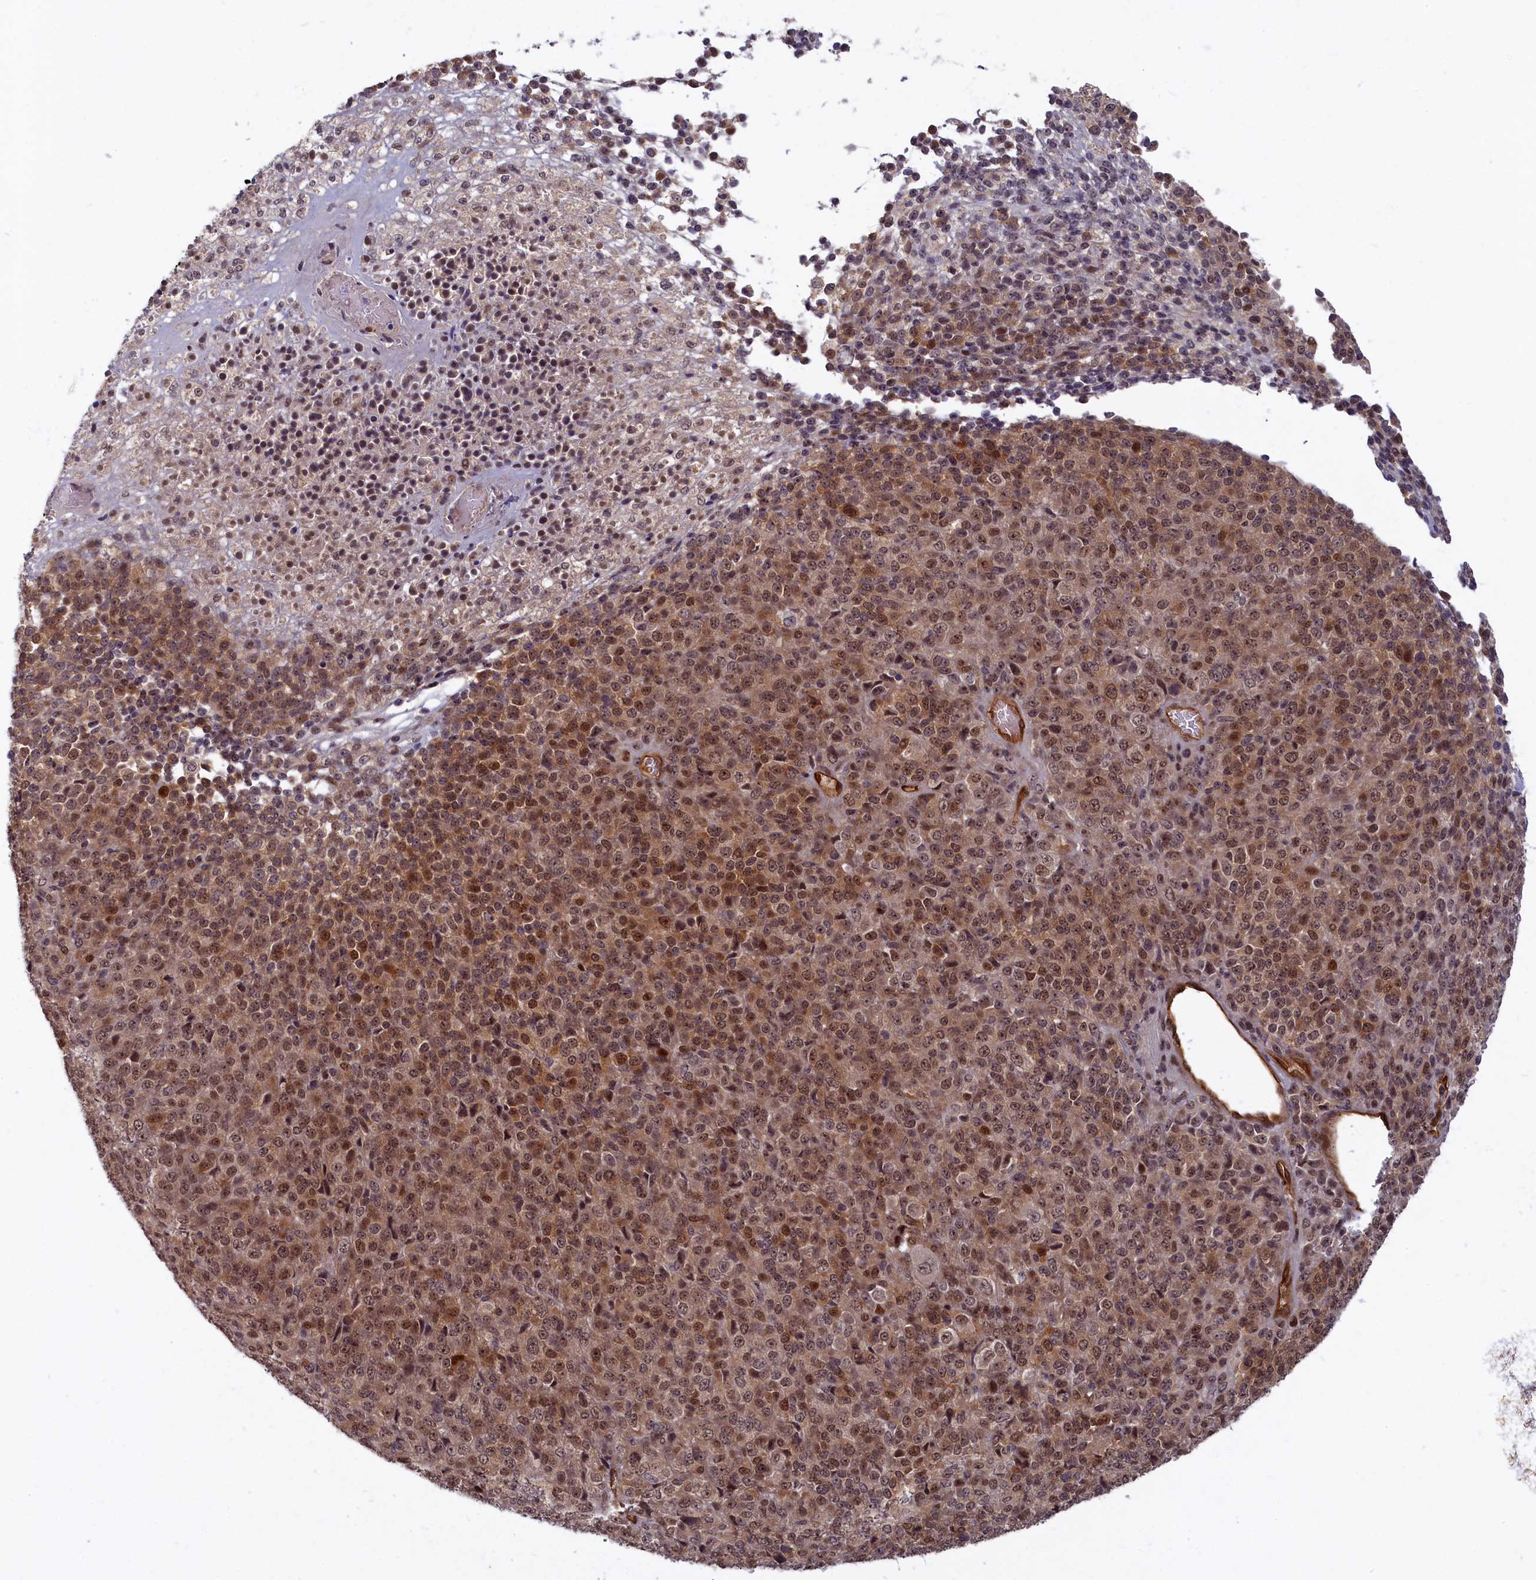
{"staining": {"intensity": "moderate", "quantity": ">75%", "location": "cytoplasmic/membranous,nuclear"}, "tissue": "melanoma", "cell_type": "Tumor cells", "image_type": "cancer", "snomed": [{"axis": "morphology", "description": "Malignant melanoma, Metastatic site"}, {"axis": "topography", "description": "Brain"}], "caption": "IHC histopathology image of human melanoma stained for a protein (brown), which demonstrates medium levels of moderate cytoplasmic/membranous and nuclear expression in about >75% of tumor cells.", "gene": "SNRK", "patient": {"sex": "female", "age": 56}}